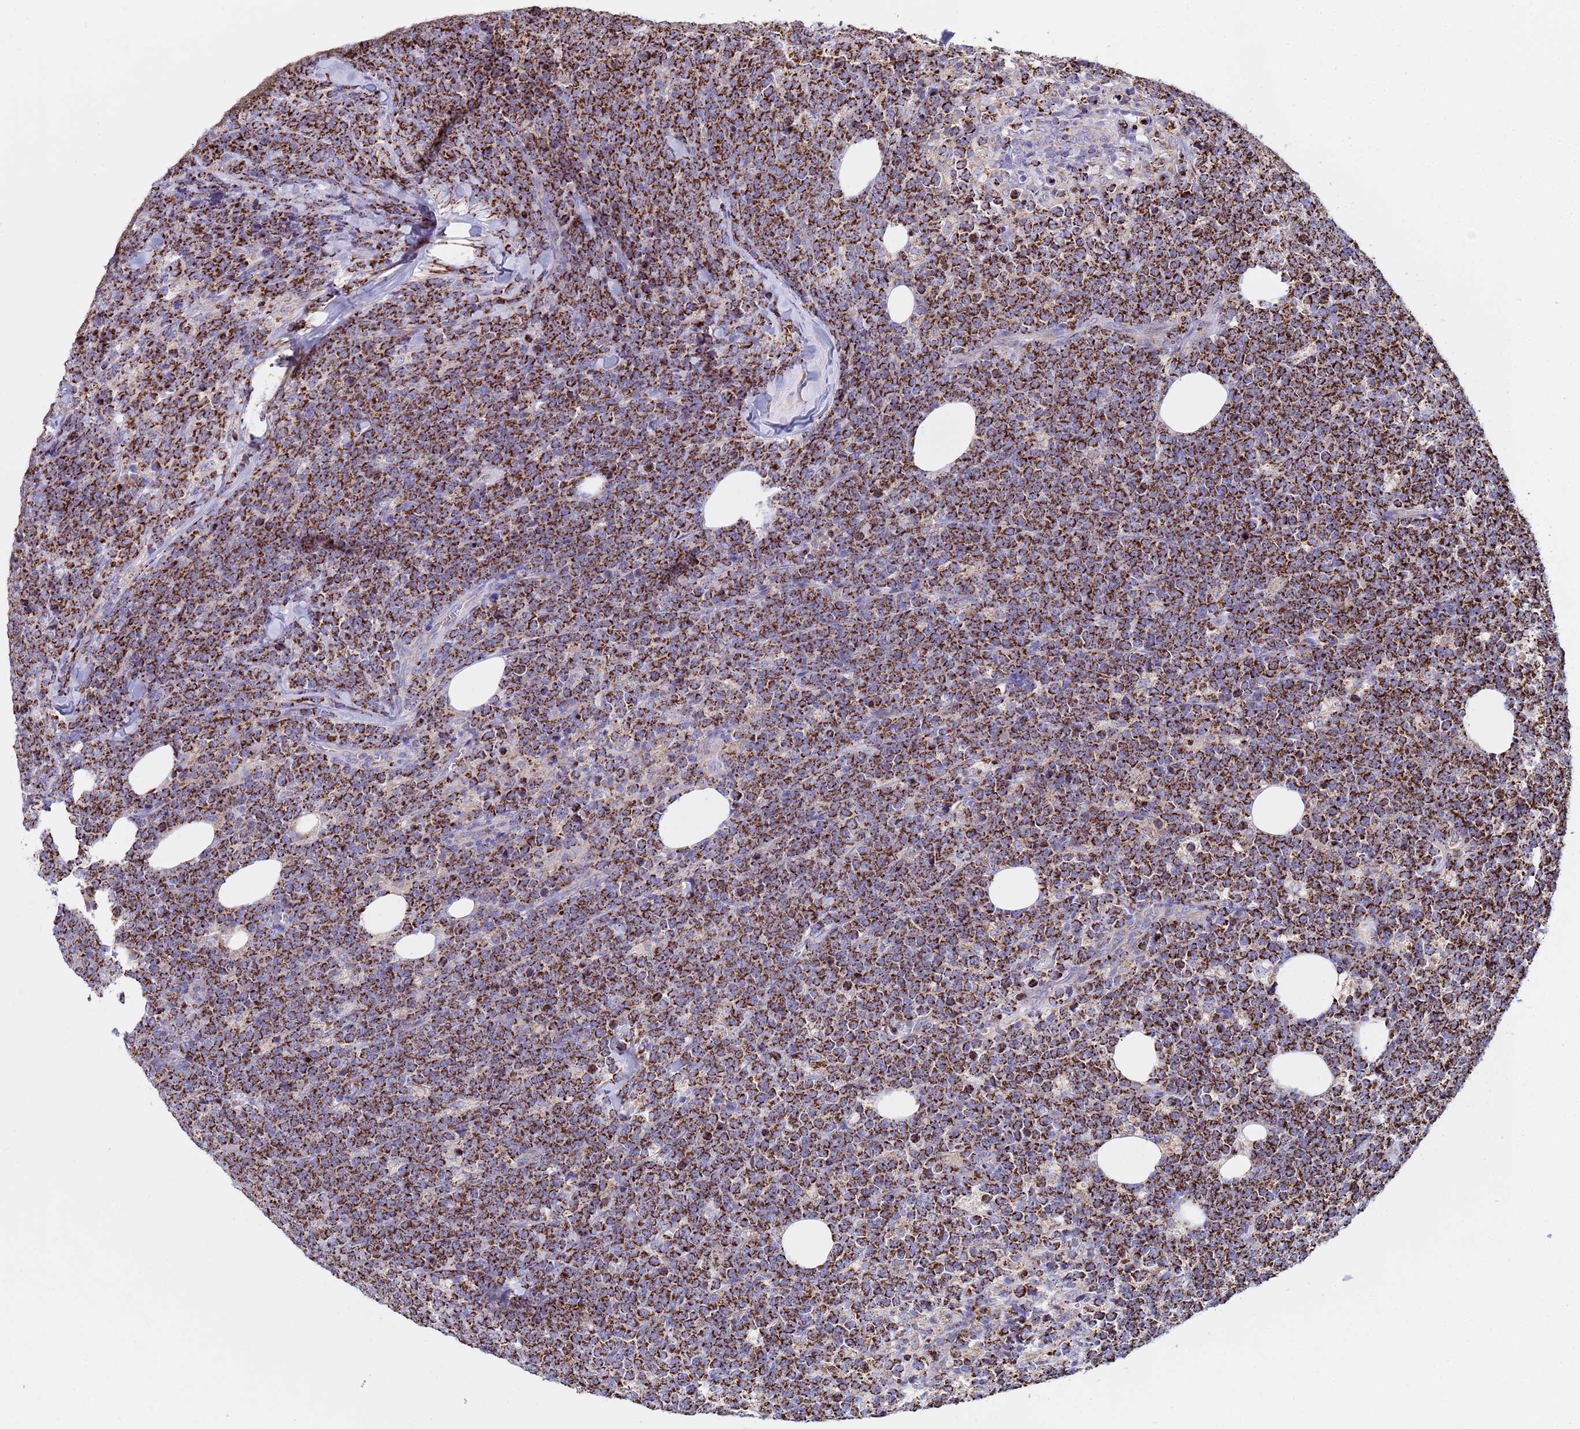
{"staining": {"intensity": "strong", "quantity": ">75%", "location": "cytoplasmic/membranous"}, "tissue": "lymphoma", "cell_type": "Tumor cells", "image_type": "cancer", "snomed": [{"axis": "morphology", "description": "Malignant lymphoma, non-Hodgkin's type, High grade"}, {"axis": "topography", "description": "Small intestine"}], "caption": "Human high-grade malignant lymphoma, non-Hodgkin's type stained for a protein (brown) reveals strong cytoplasmic/membranous positive staining in approximately >75% of tumor cells.", "gene": "TUBGCP3", "patient": {"sex": "male", "age": 8}}